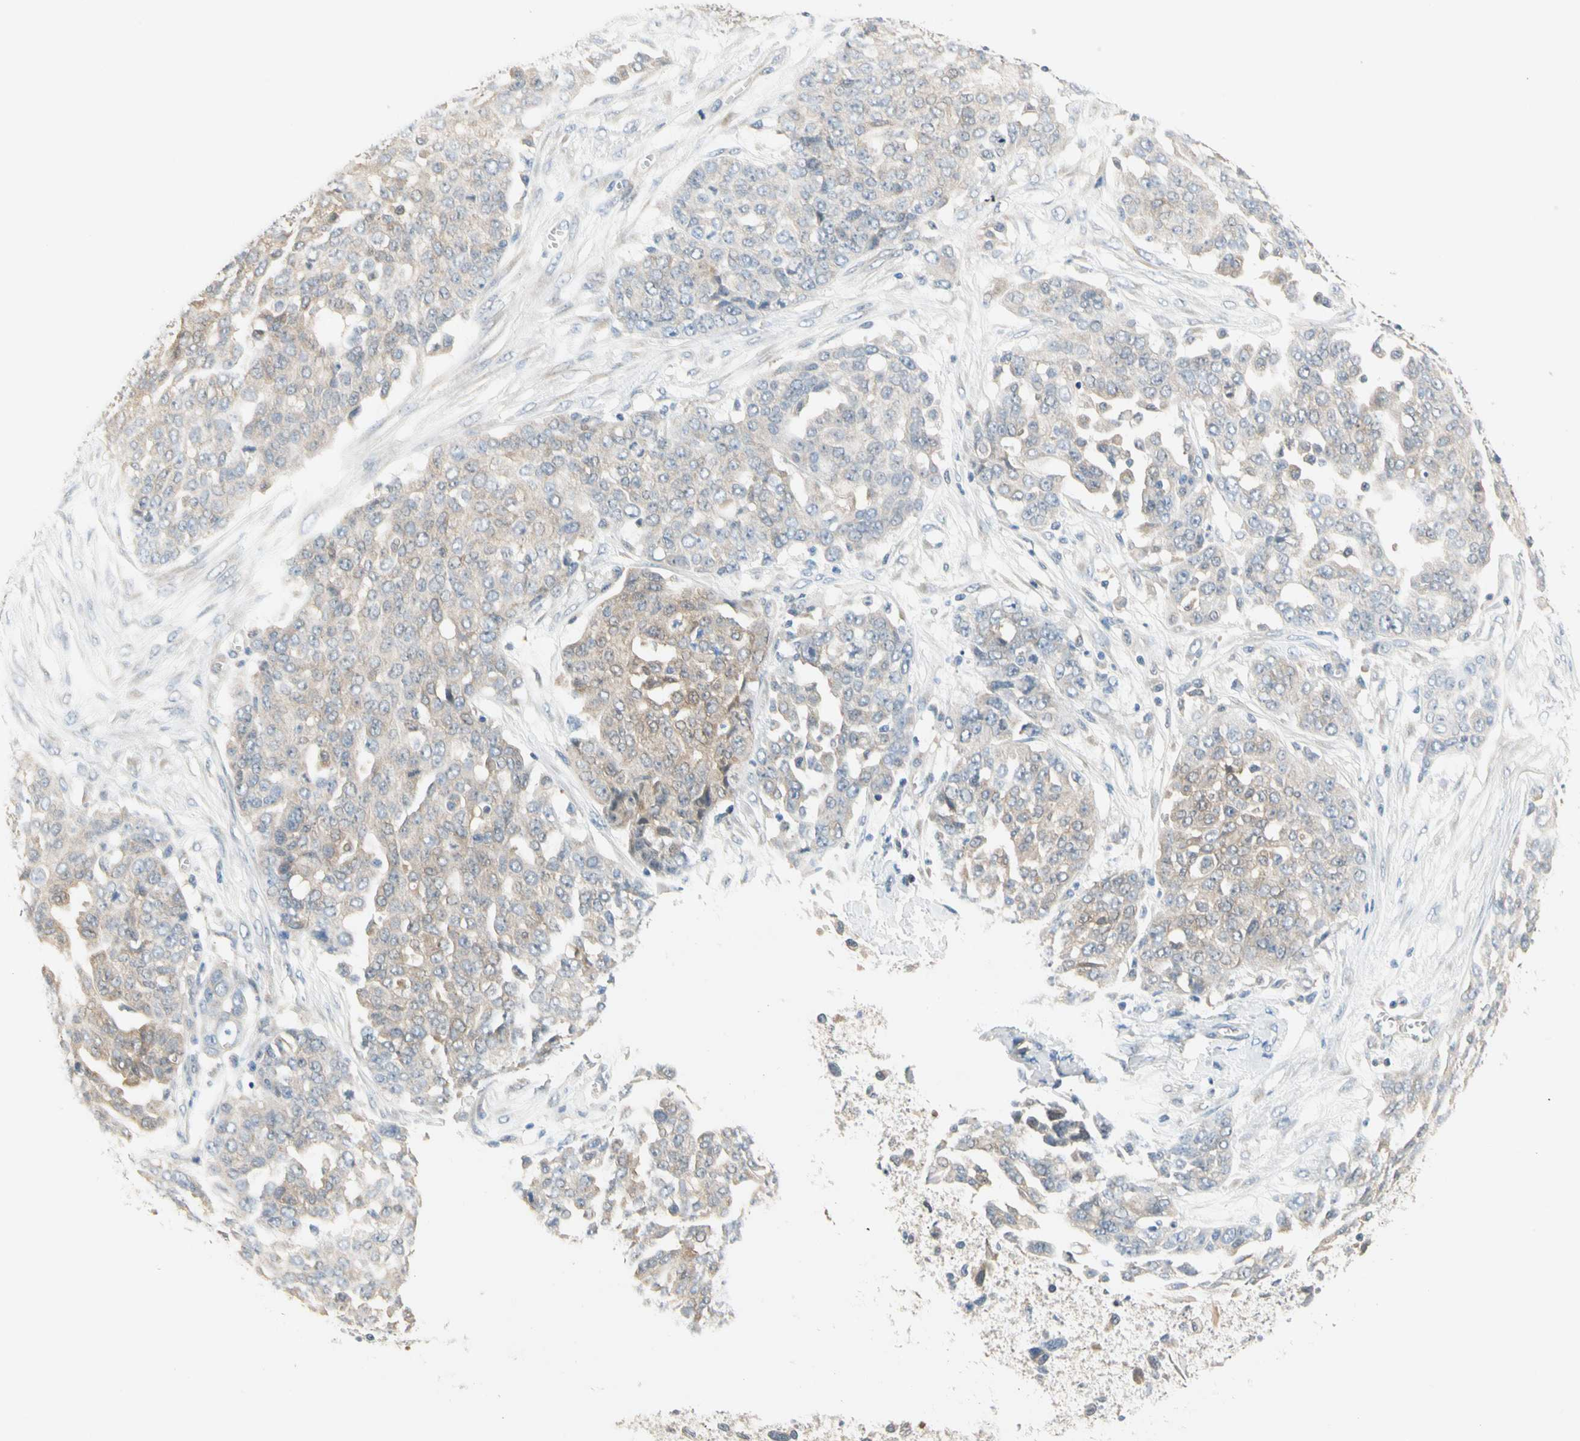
{"staining": {"intensity": "weak", "quantity": "25%-75%", "location": "cytoplasmic/membranous"}, "tissue": "ovarian cancer", "cell_type": "Tumor cells", "image_type": "cancer", "snomed": [{"axis": "morphology", "description": "Cystadenocarcinoma, serous, NOS"}, {"axis": "topography", "description": "Soft tissue"}, {"axis": "topography", "description": "Ovary"}], "caption": "Tumor cells demonstrate low levels of weak cytoplasmic/membranous staining in approximately 25%-75% of cells in human ovarian cancer.", "gene": "MPI", "patient": {"sex": "female", "age": 57}}